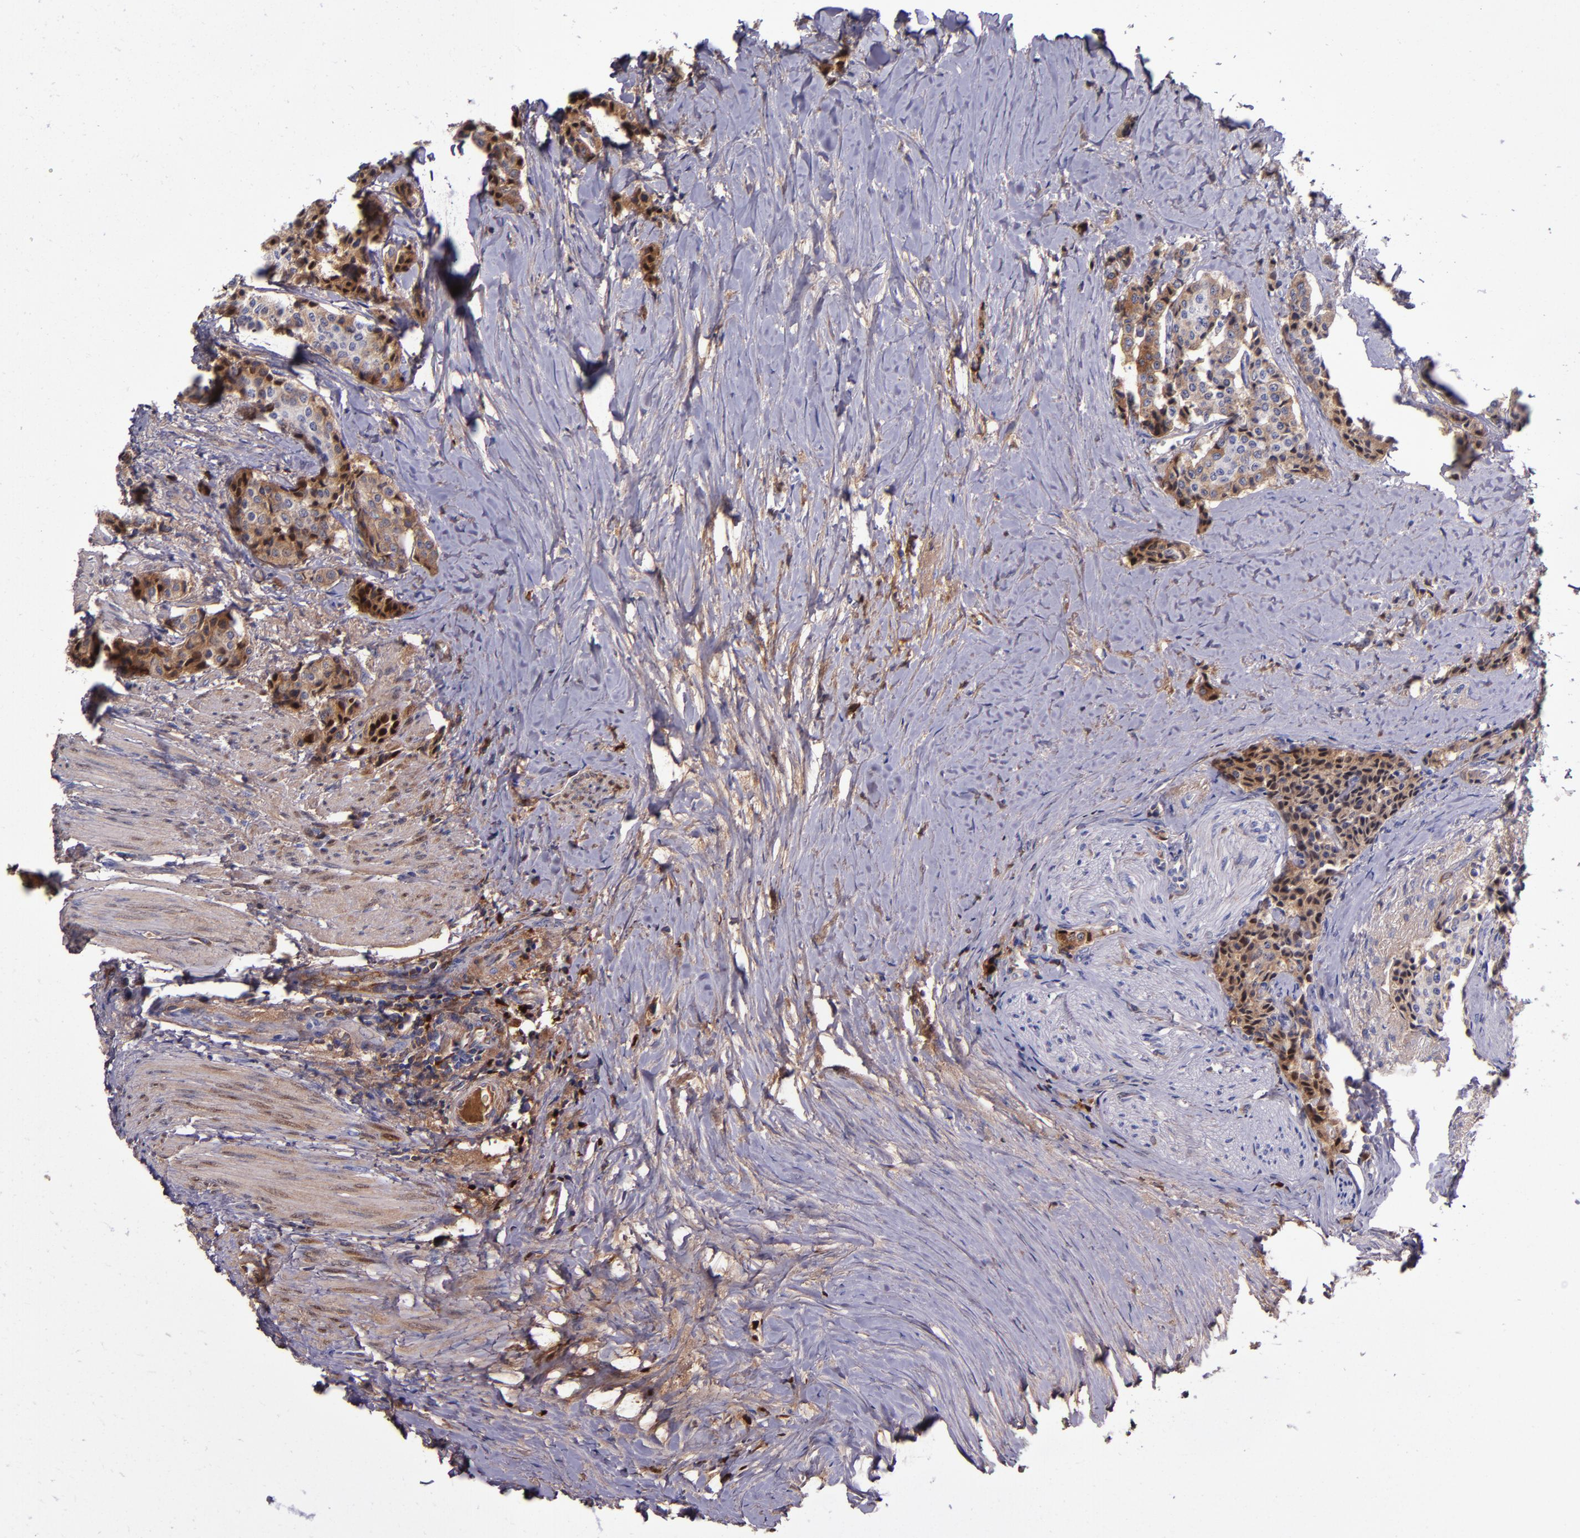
{"staining": {"intensity": "strong", "quantity": "<25%", "location": "cytoplasmic/membranous"}, "tissue": "carcinoid", "cell_type": "Tumor cells", "image_type": "cancer", "snomed": [{"axis": "morphology", "description": "Carcinoid, malignant, NOS"}, {"axis": "topography", "description": "Colon"}], "caption": "The photomicrograph exhibits immunohistochemical staining of malignant carcinoid. There is strong cytoplasmic/membranous positivity is seen in approximately <25% of tumor cells.", "gene": "CLEC3B", "patient": {"sex": "female", "age": 61}}